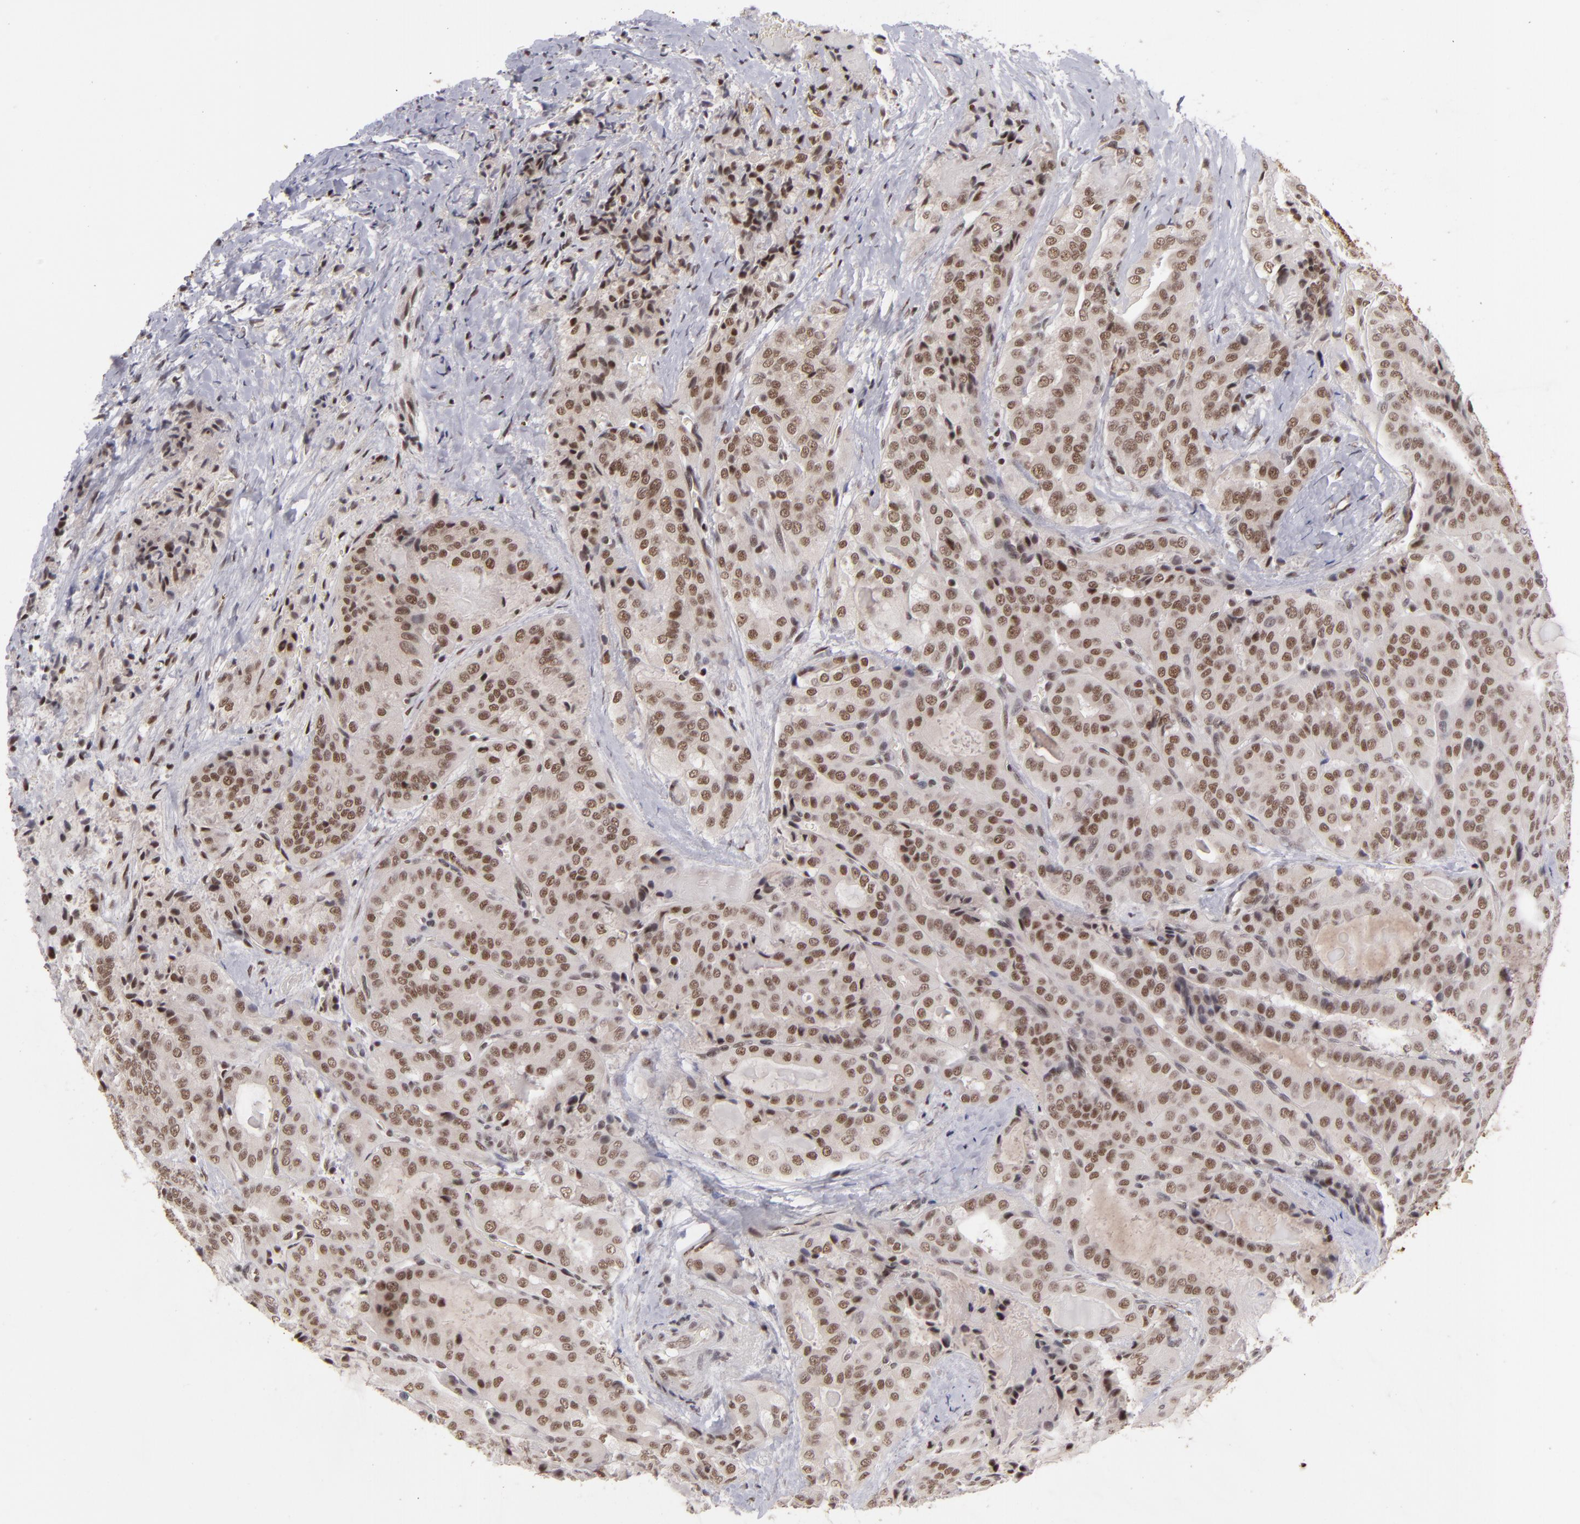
{"staining": {"intensity": "moderate", "quantity": ">75%", "location": "nuclear"}, "tissue": "thyroid cancer", "cell_type": "Tumor cells", "image_type": "cancer", "snomed": [{"axis": "morphology", "description": "Papillary adenocarcinoma, NOS"}, {"axis": "topography", "description": "Thyroid gland"}], "caption": "Human thyroid papillary adenocarcinoma stained with a brown dye reveals moderate nuclear positive expression in approximately >75% of tumor cells.", "gene": "MLLT3", "patient": {"sex": "female", "age": 71}}